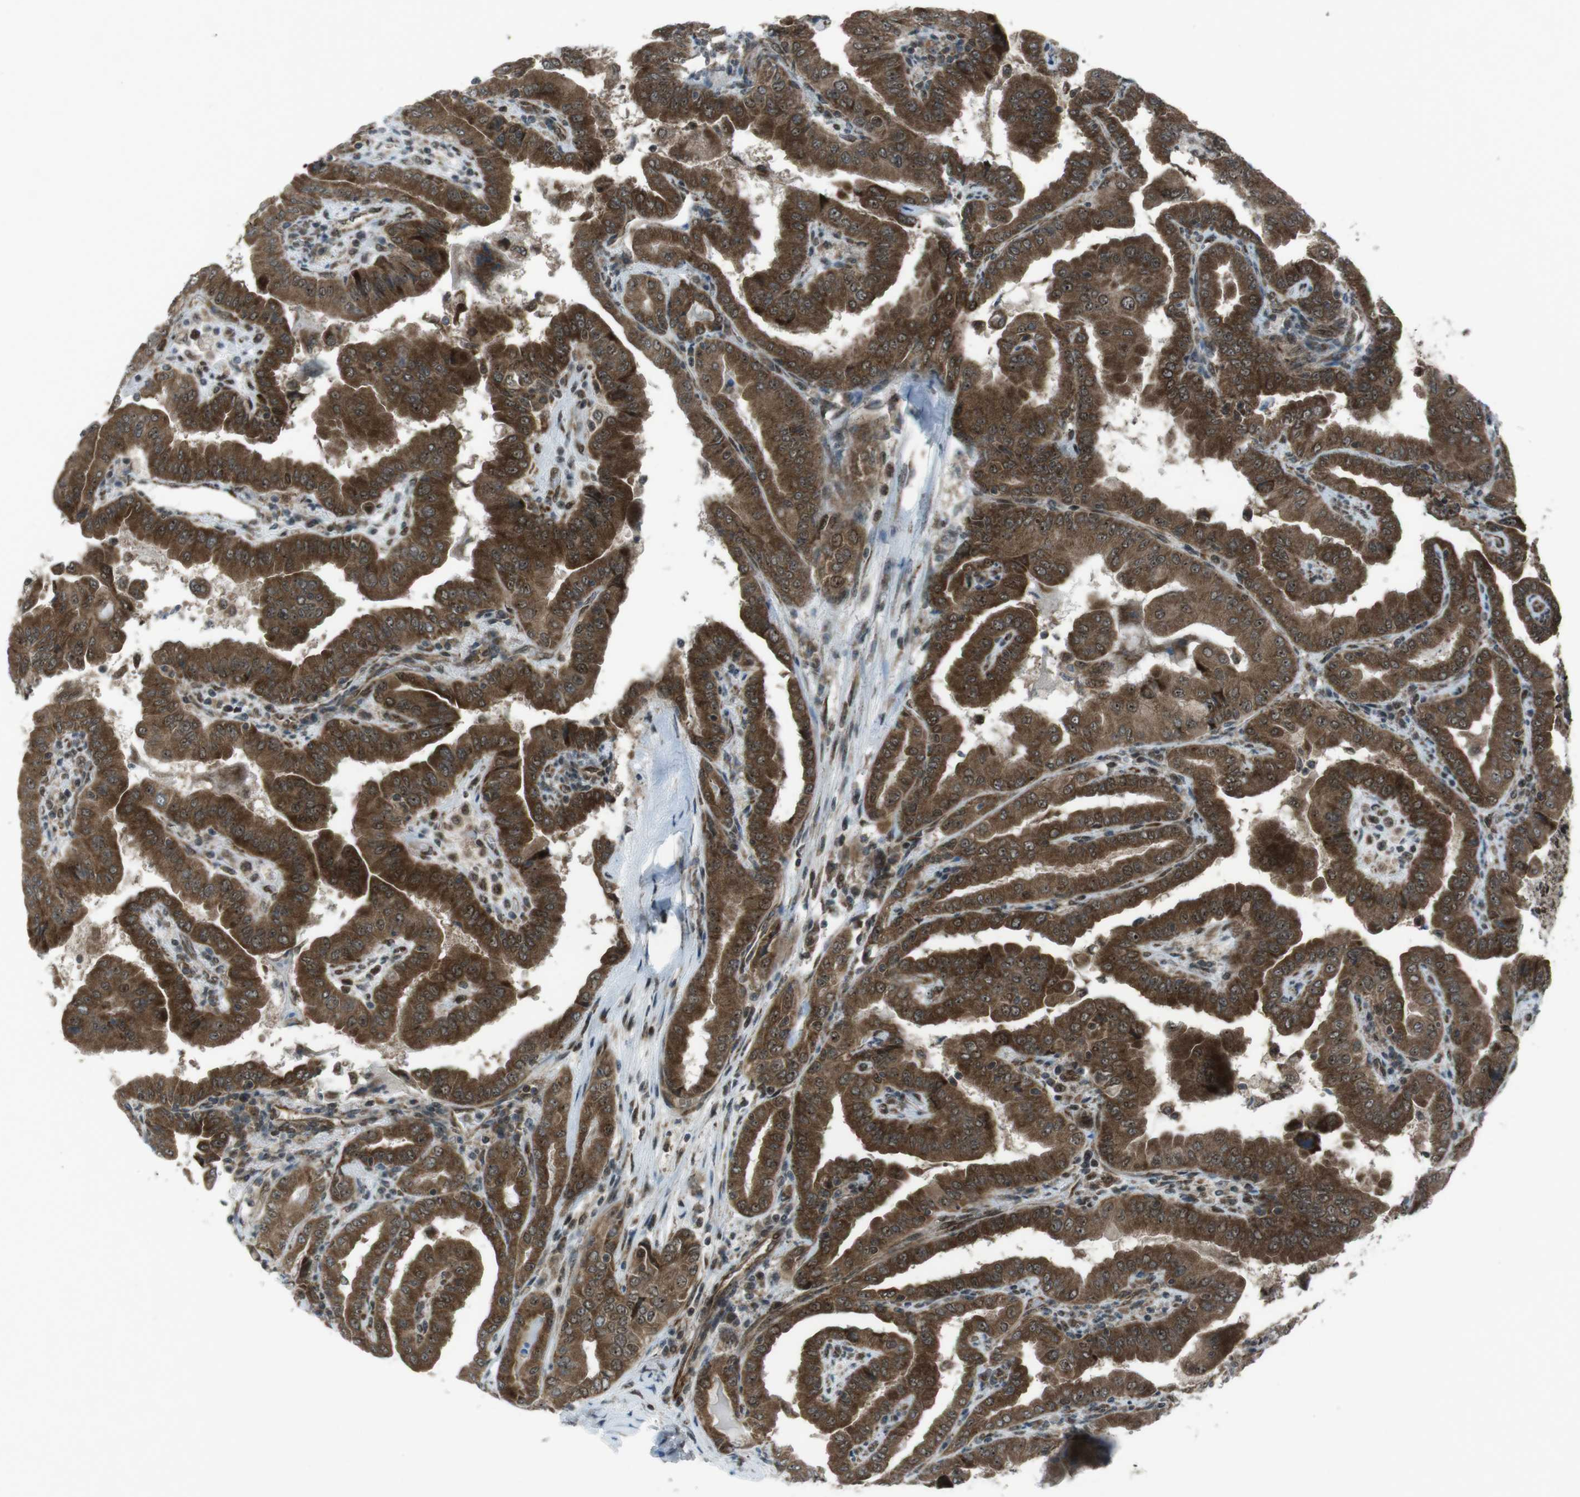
{"staining": {"intensity": "moderate", "quantity": ">75%", "location": "cytoplasmic/membranous"}, "tissue": "thyroid cancer", "cell_type": "Tumor cells", "image_type": "cancer", "snomed": [{"axis": "morphology", "description": "Papillary adenocarcinoma, NOS"}, {"axis": "topography", "description": "Thyroid gland"}], "caption": "Immunohistochemistry (IHC) staining of papillary adenocarcinoma (thyroid), which exhibits medium levels of moderate cytoplasmic/membranous positivity in about >75% of tumor cells indicating moderate cytoplasmic/membranous protein staining. The staining was performed using DAB (brown) for protein detection and nuclei were counterstained in hematoxylin (blue).", "gene": "CSNK1D", "patient": {"sex": "male", "age": 33}}